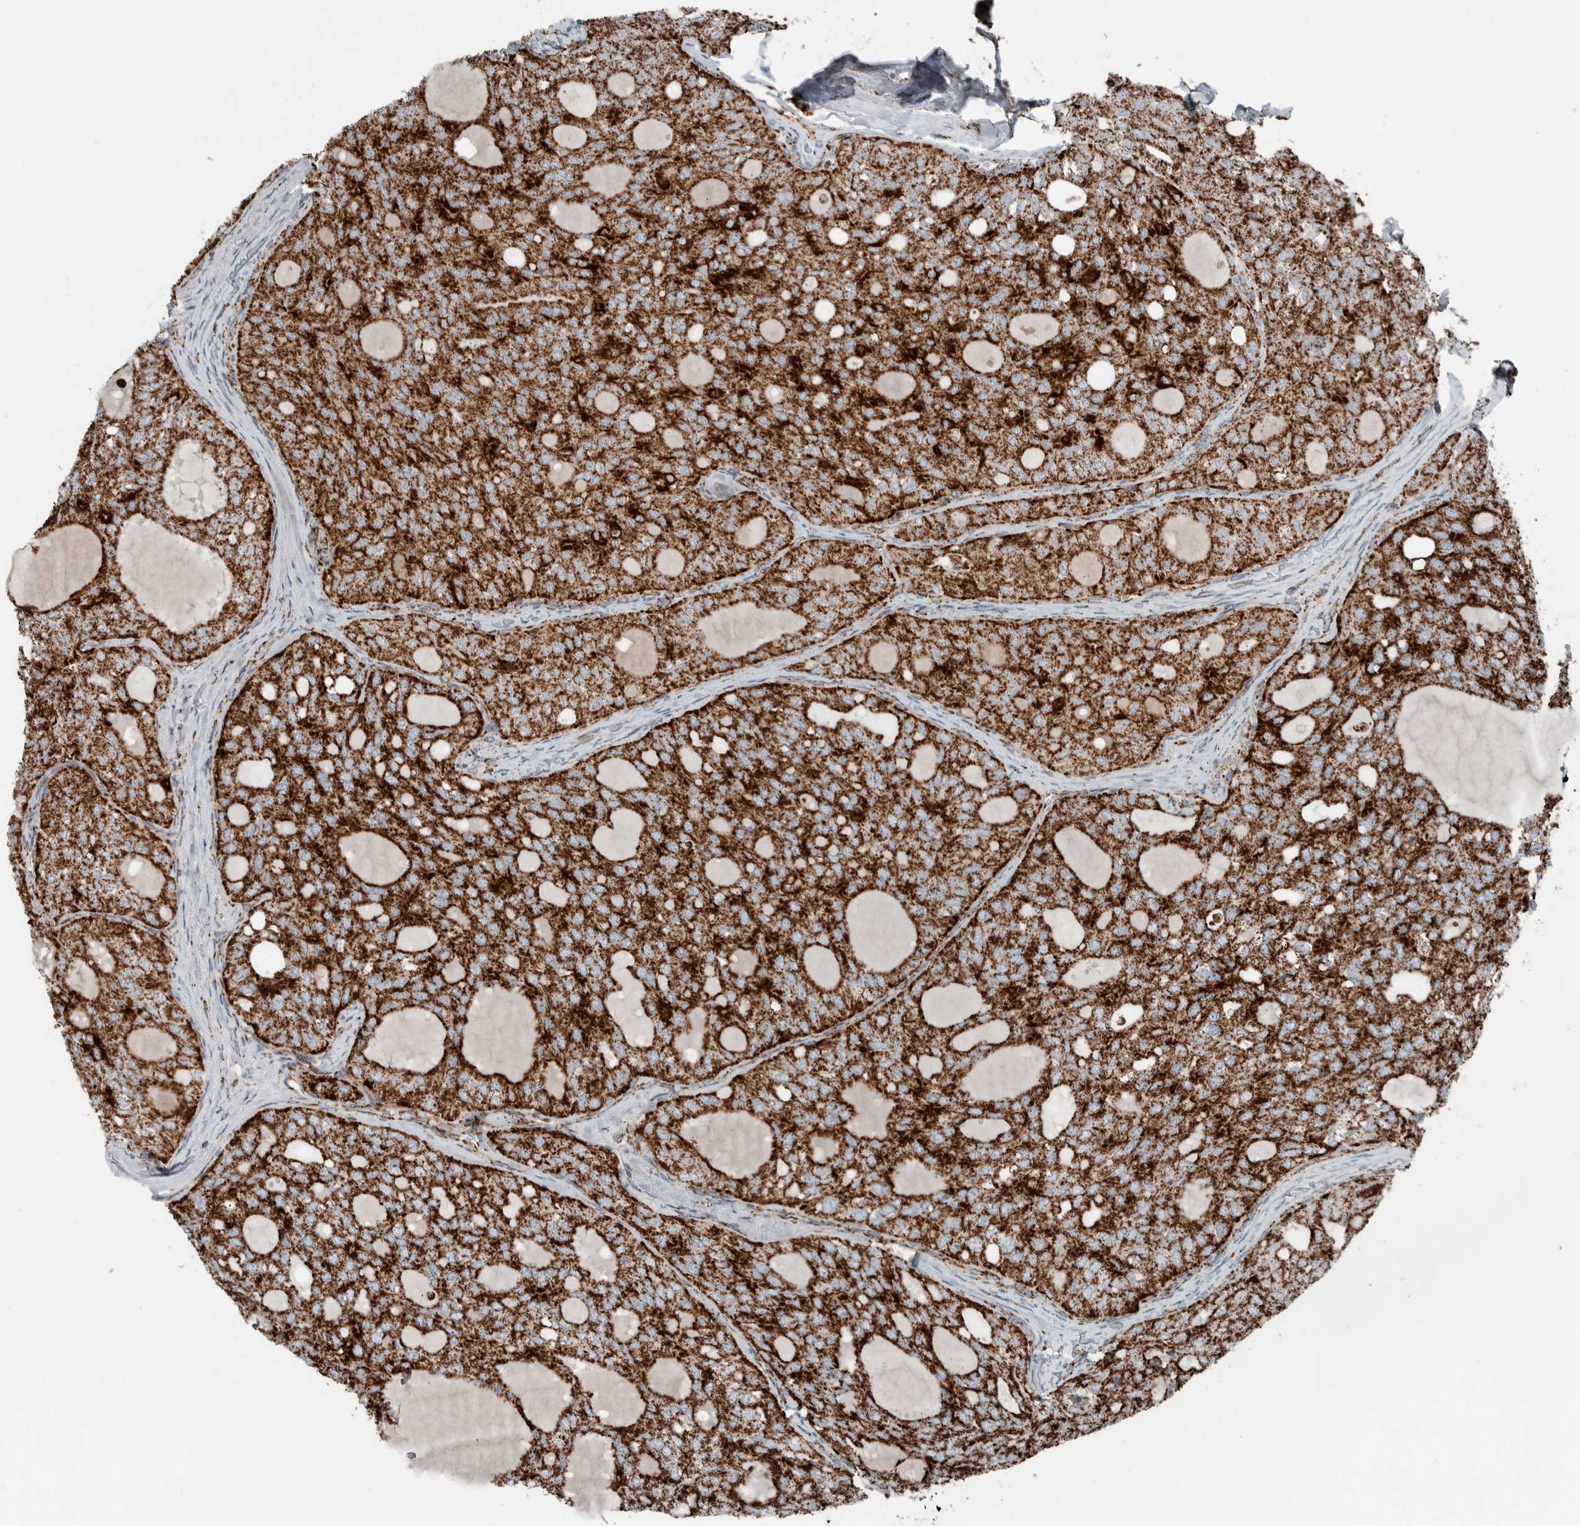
{"staining": {"intensity": "strong", "quantity": ">75%", "location": "cytoplasmic/membranous"}, "tissue": "thyroid cancer", "cell_type": "Tumor cells", "image_type": "cancer", "snomed": [{"axis": "morphology", "description": "Follicular adenoma carcinoma, NOS"}, {"axis": "topography", "description": "Thyroid gland"}], "caption": "Protein staining displays strong cytoplasmic/membranous staining in about >75% of tumor cells in follicular adenoma carcinoma (thyroid).", "gene": "CNTROB", "patient": {"sex": "male", "age": 75}}